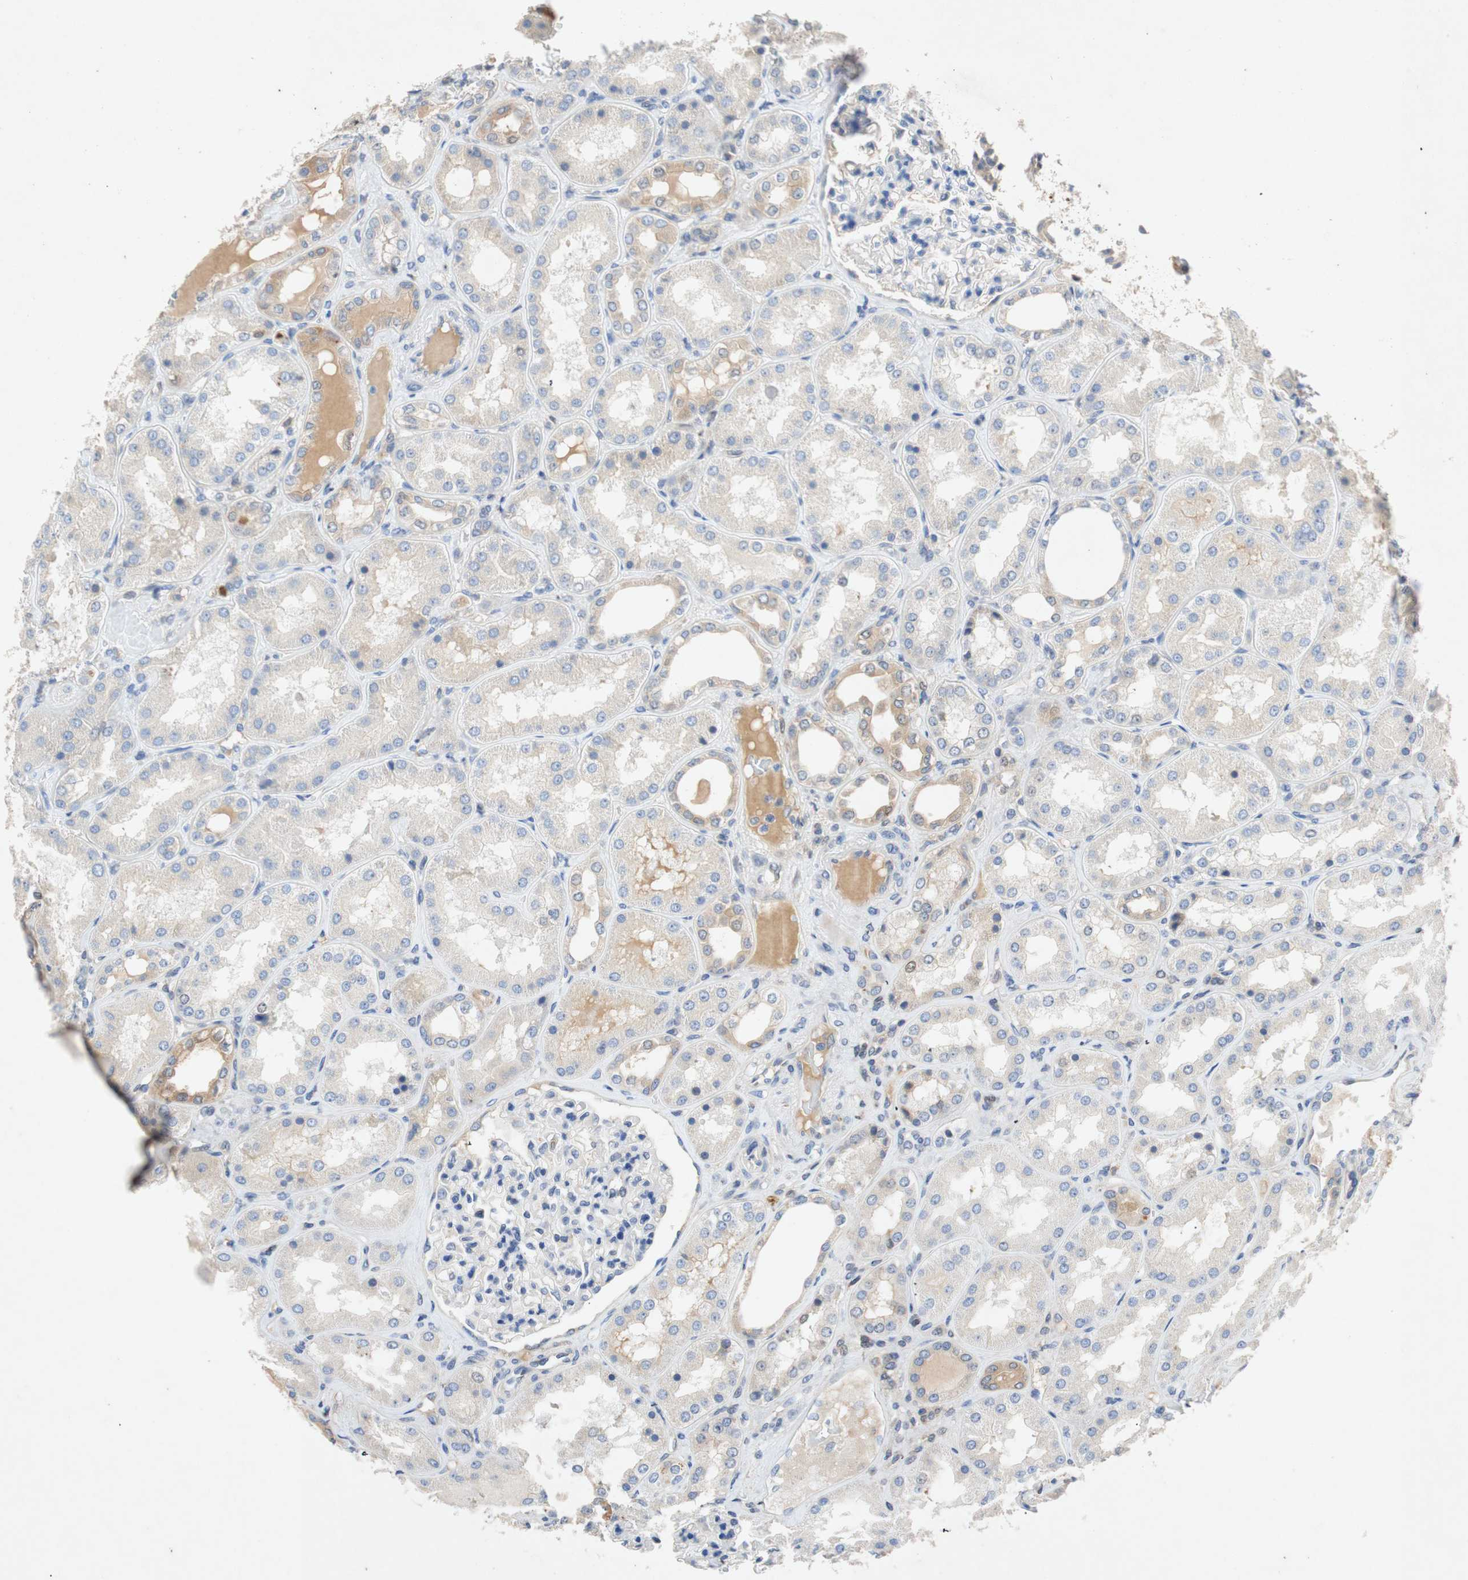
{"staining": {"intensity": "weak", "quantity": "<25%", "location": "cytoplasmic/membranous"}, "tissue": "kidney", "cell_type": "Cells in glomeruli", "image_type": "normal", "snomed": [{"axis": "morphology", "description": "Normal tissue, NOS"}, {"axis": "topography", "description": "Kidney"}], "caption": "Histopathology image shows no protein positivity in cells in glomeruli of normal kidney. Brightfield microscopy of immunohistochemistry (IHC) stained with DAB (brown) and hematoxylin (blue), captured at high magnification.", "gene": "RELB", "patient": {"sex": "female", "age": 56}}